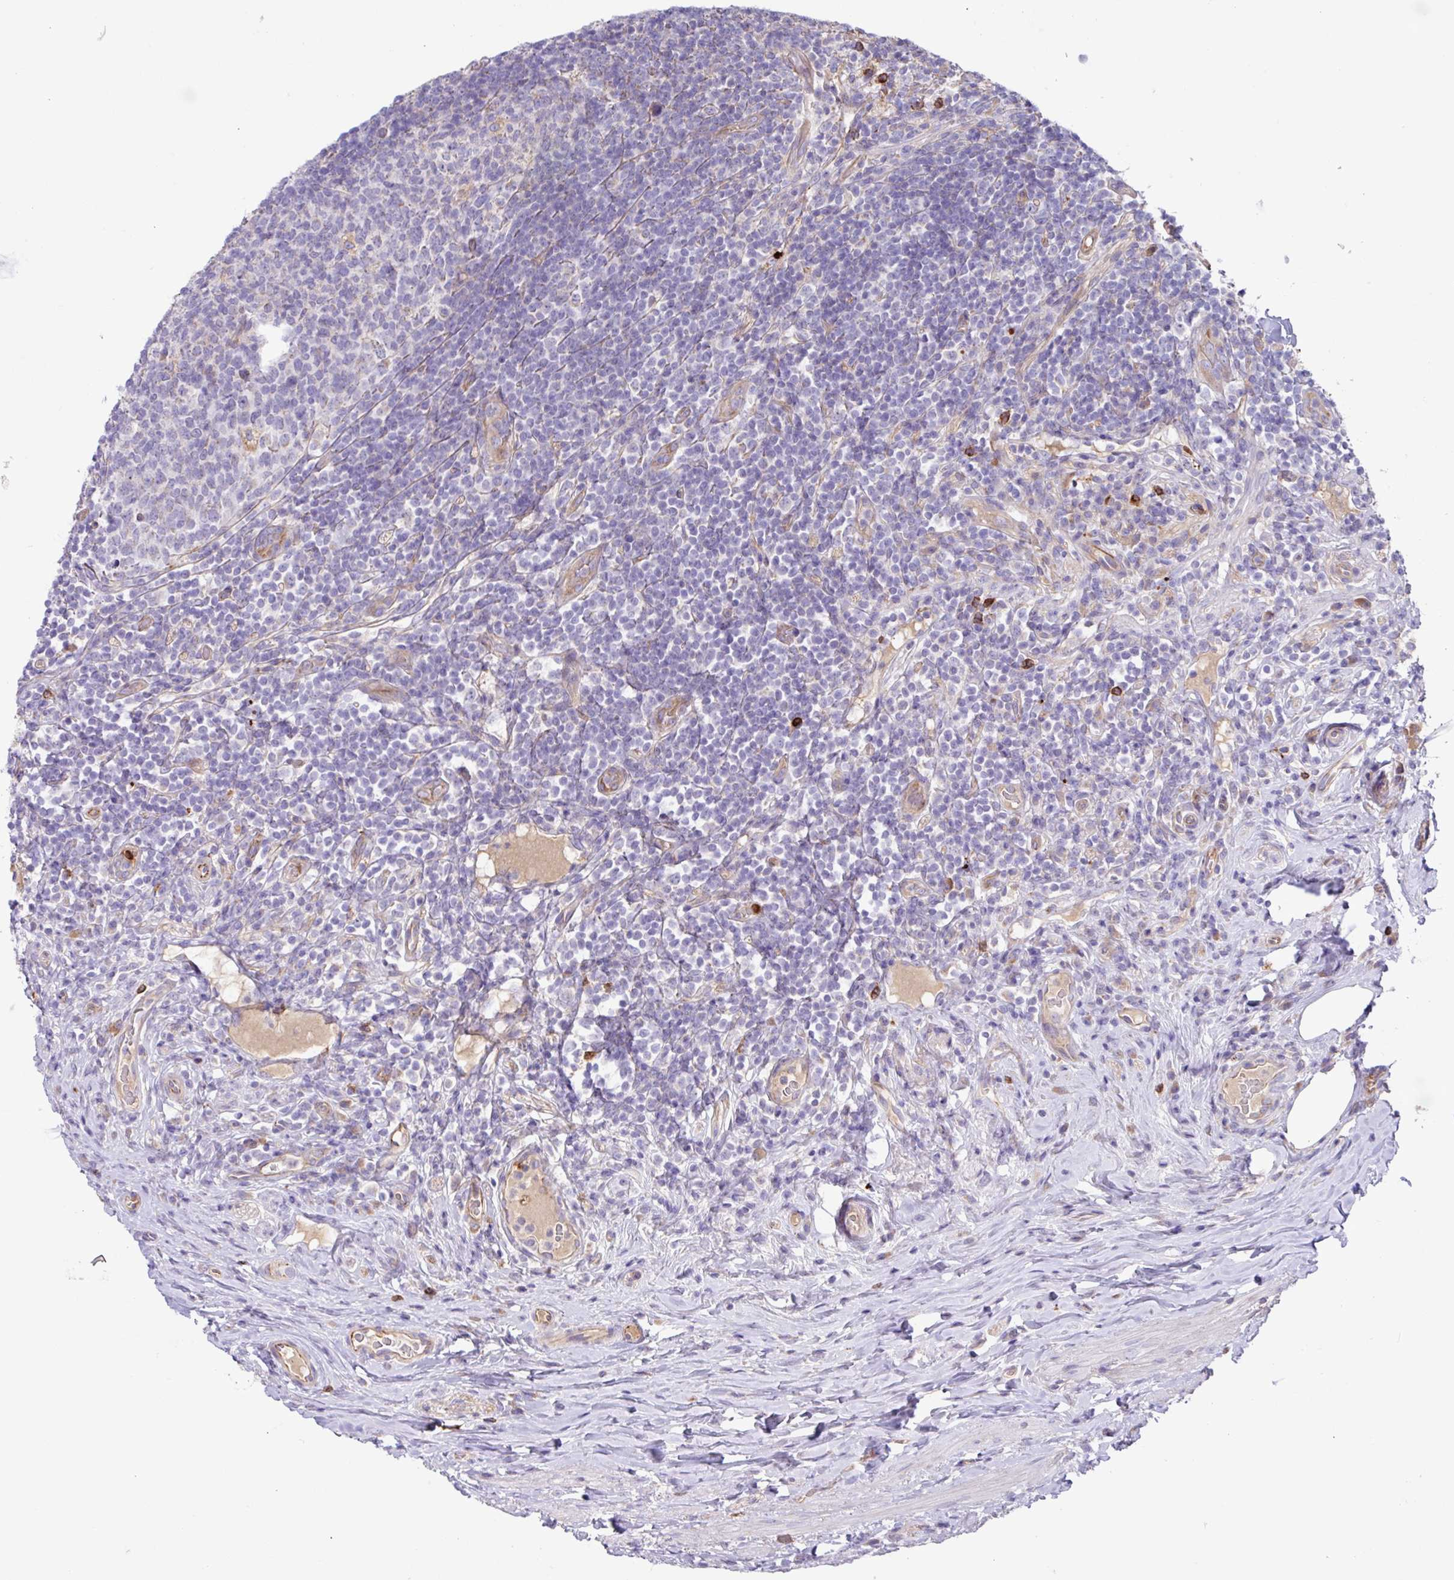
{"staining": {"intensity": "weak", "quantity": "<25%", "location": "cytoplasmic/membranous"}, "tissue": "appendix", "cell_type": "Glandular cells", "image_type": "normal", "snomed": [{"axis": "morphology", "description": "Normal tissue, NOS"}, {"axis": "topography", "description": "Appendix"}], "caption": "An immunohistochemistry micrograph of unremarkable appendix is shown. There is no staining in glandular cells of appendix. (Immunohistochemistry, brightfield microscopy, high magnification).", "gene": "MRM2", "patient": {"sex": "female", "age": 43}}